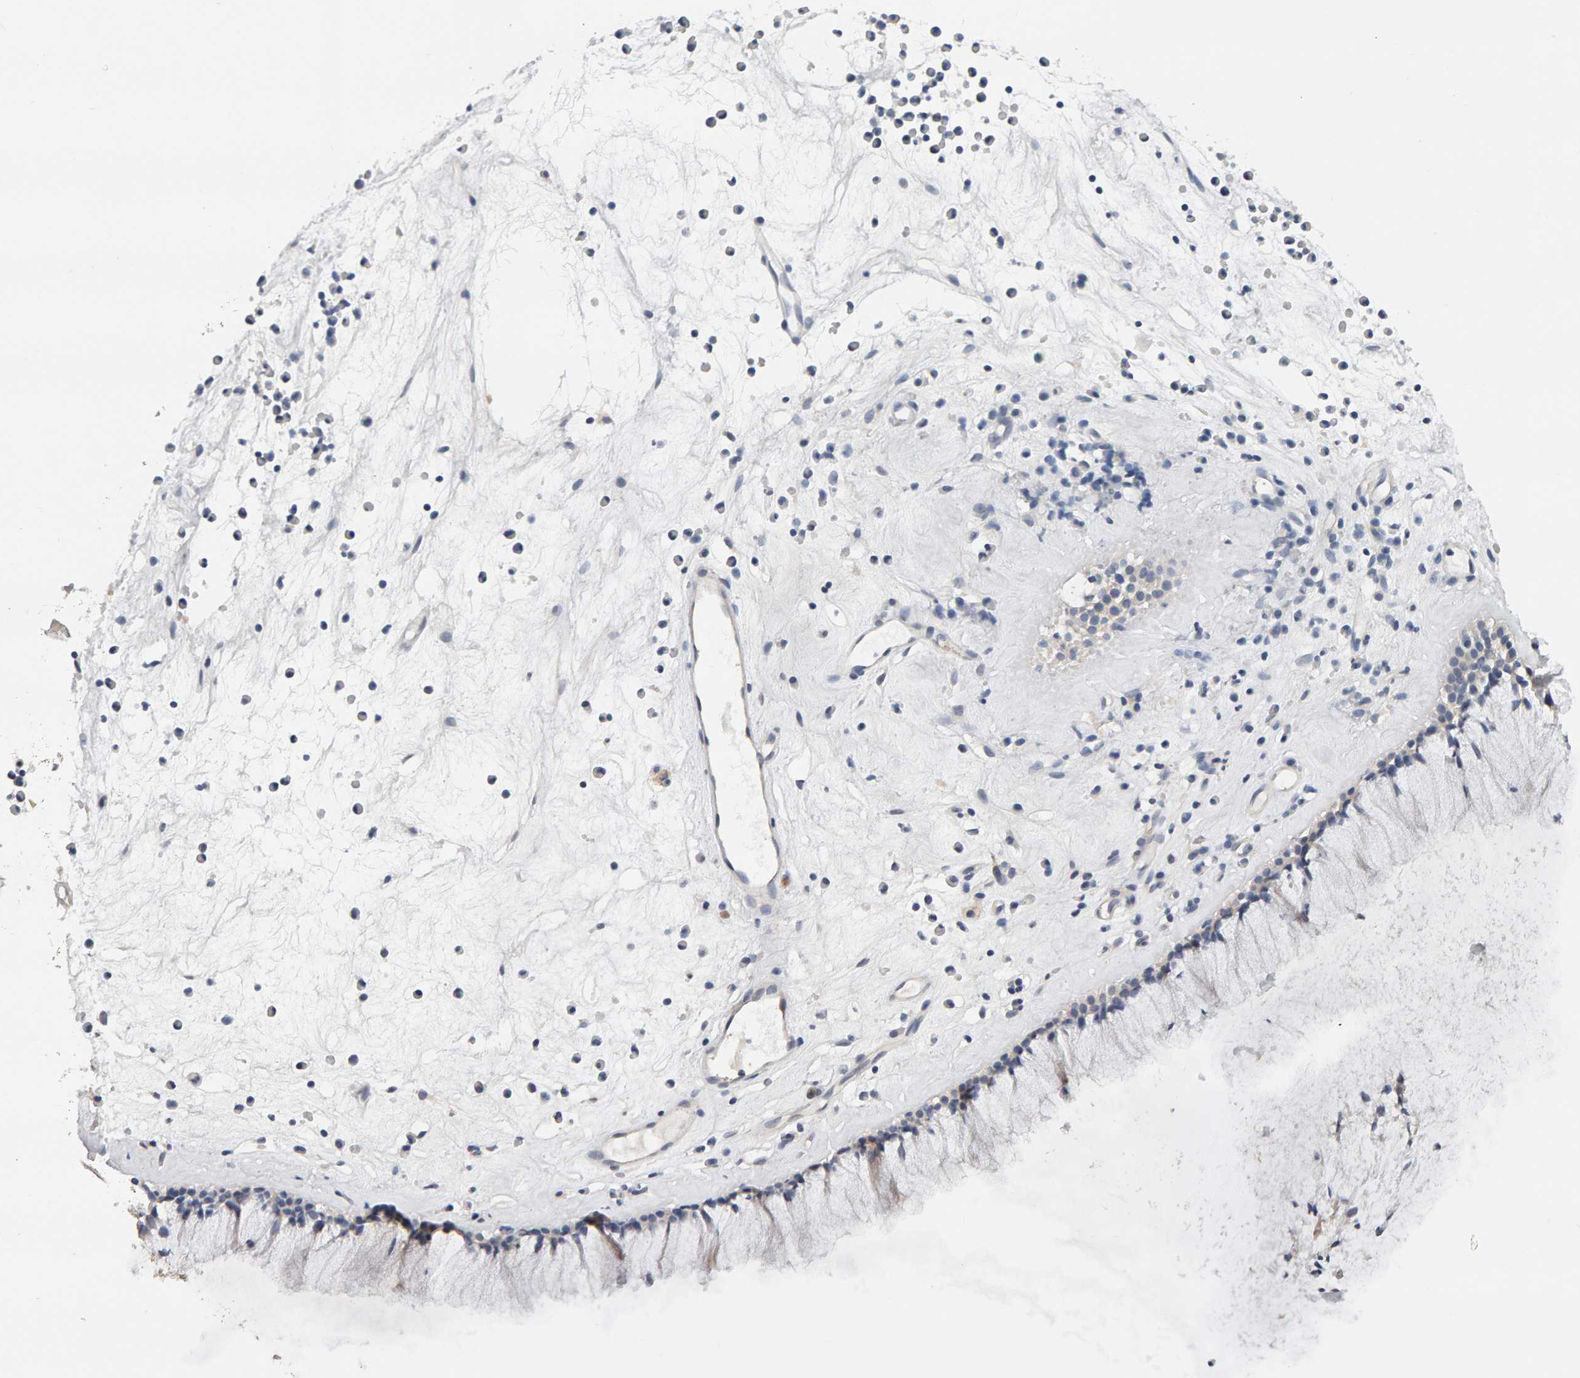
{"staining": {"intensity": "weak", "quantity": "25%-75%", "location": "cytoplasmic/membranous"}, "tissue": "nasopharynx", "cell_type": "Respiratory epithelial cells", "image_type": "normal", "snomed": [{"axis": "morphology", "description": "Normal tissue, NOS"}, {"axis": "topography", "description": "Nasopharynx"}], "caption": "Nasopharynx stained with a brown dye displays weak cytoplasmic/membranous positive staining in about 25%-75% of respiratory epithelial cells.", "gene": "PPP1R16A", "patient": {"sex": "female", "age": 42}}